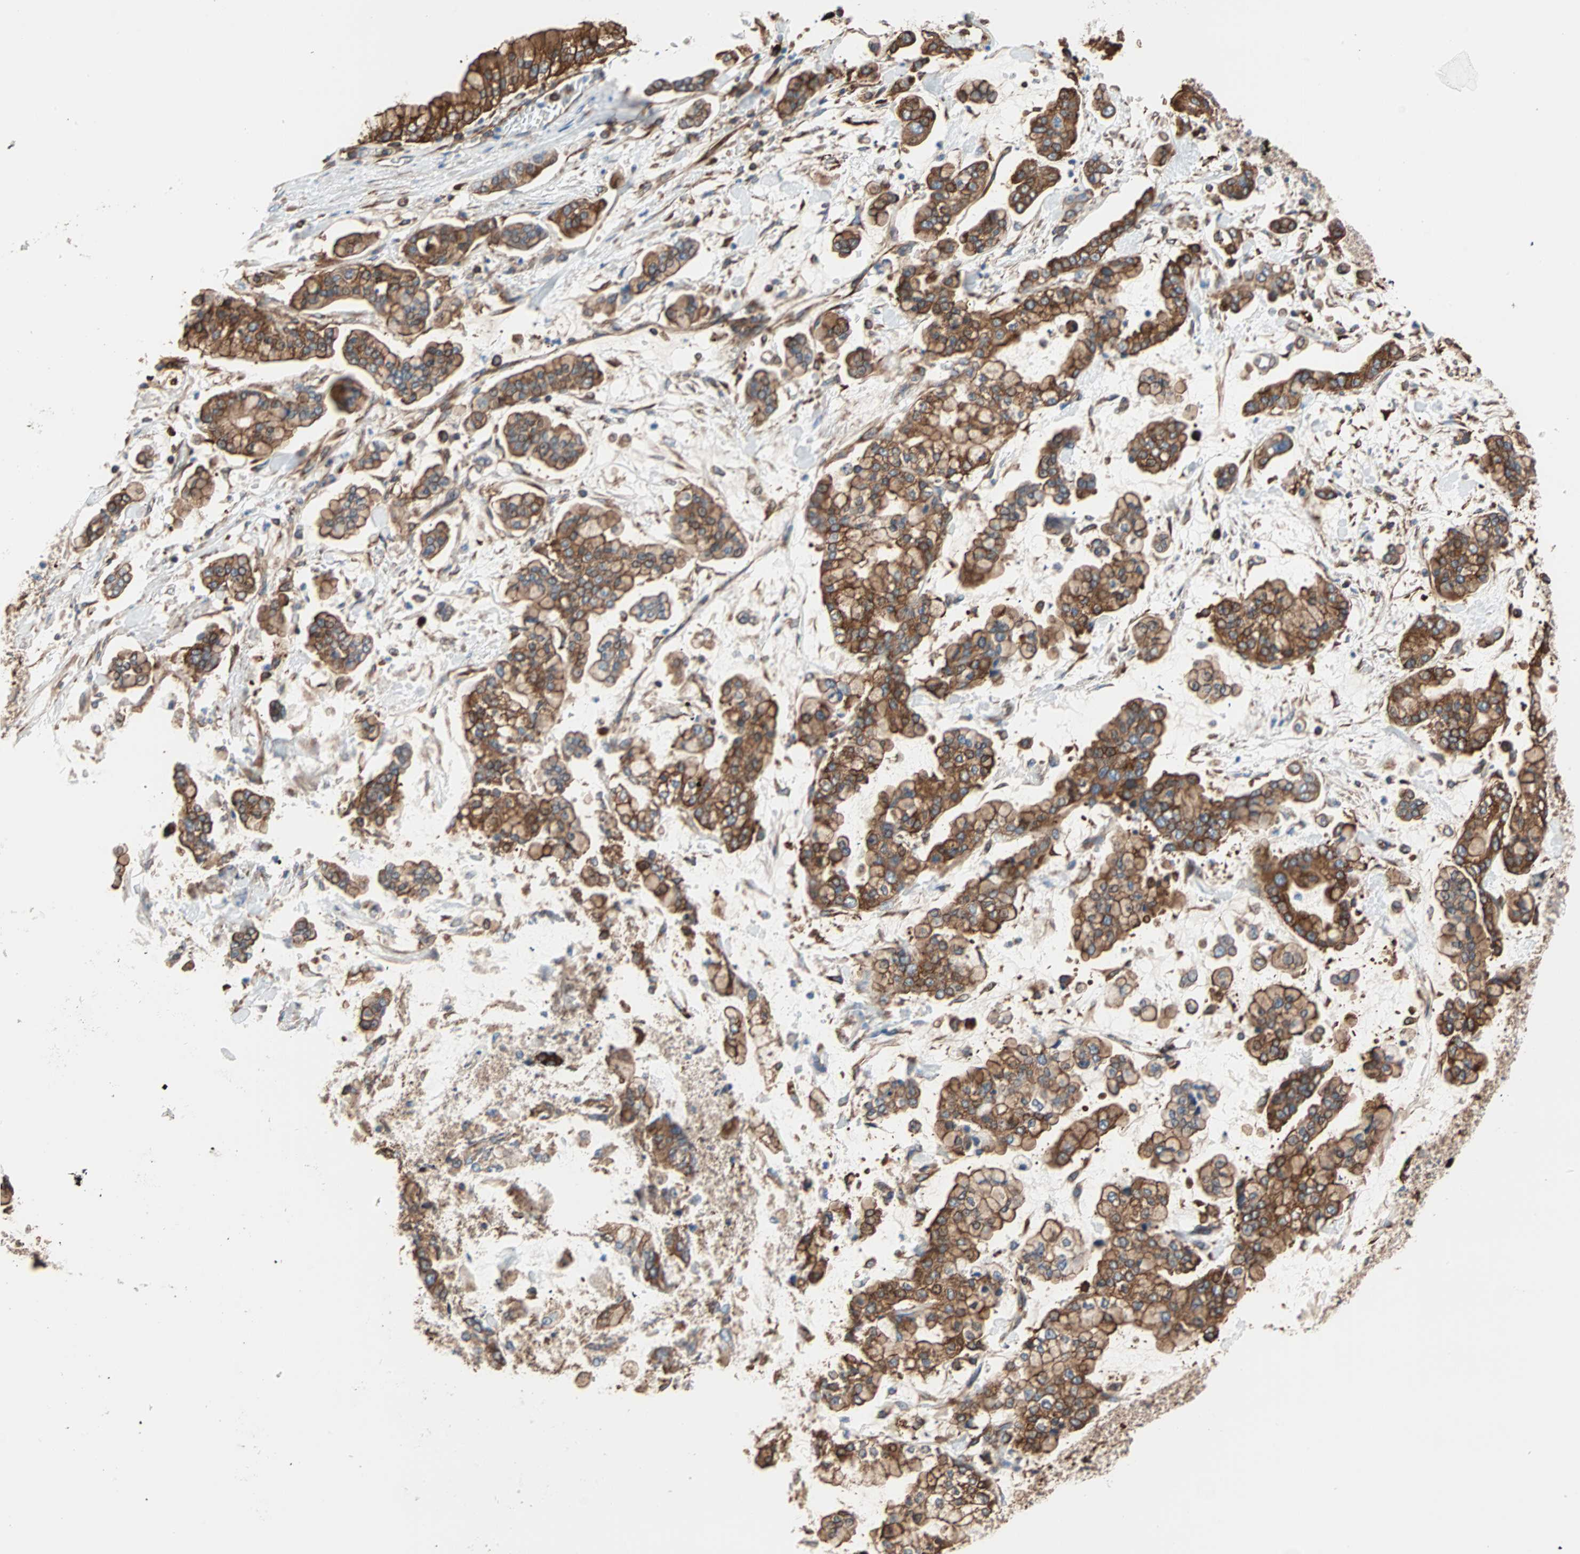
{"staining": {"intensity": "moderate", "quantity": ">75%", "location": "cytoplasmic/membranous"}, "tissue": "stomach cancer", "cell_type": "Tumor cells", "image_type": "cancer", "snomed": [{"axis": "morphology", "description": "Normal tissue, NOS"}, {"axis": "morphology", "description": "Adenocarcinoma, NOS"}, {"axis": "topography", "description": "Stomach, upper"}, {"axis": "topography", "description": "Stomach"}], "caption": "A micrograph of adenocarcinoma (stomach) stained for a protein reveals moderate cytoplasmic/membranous brown staining in tumor cells.", "gene": "EEF2", "patient": {"sex": "male", "age": 76}}